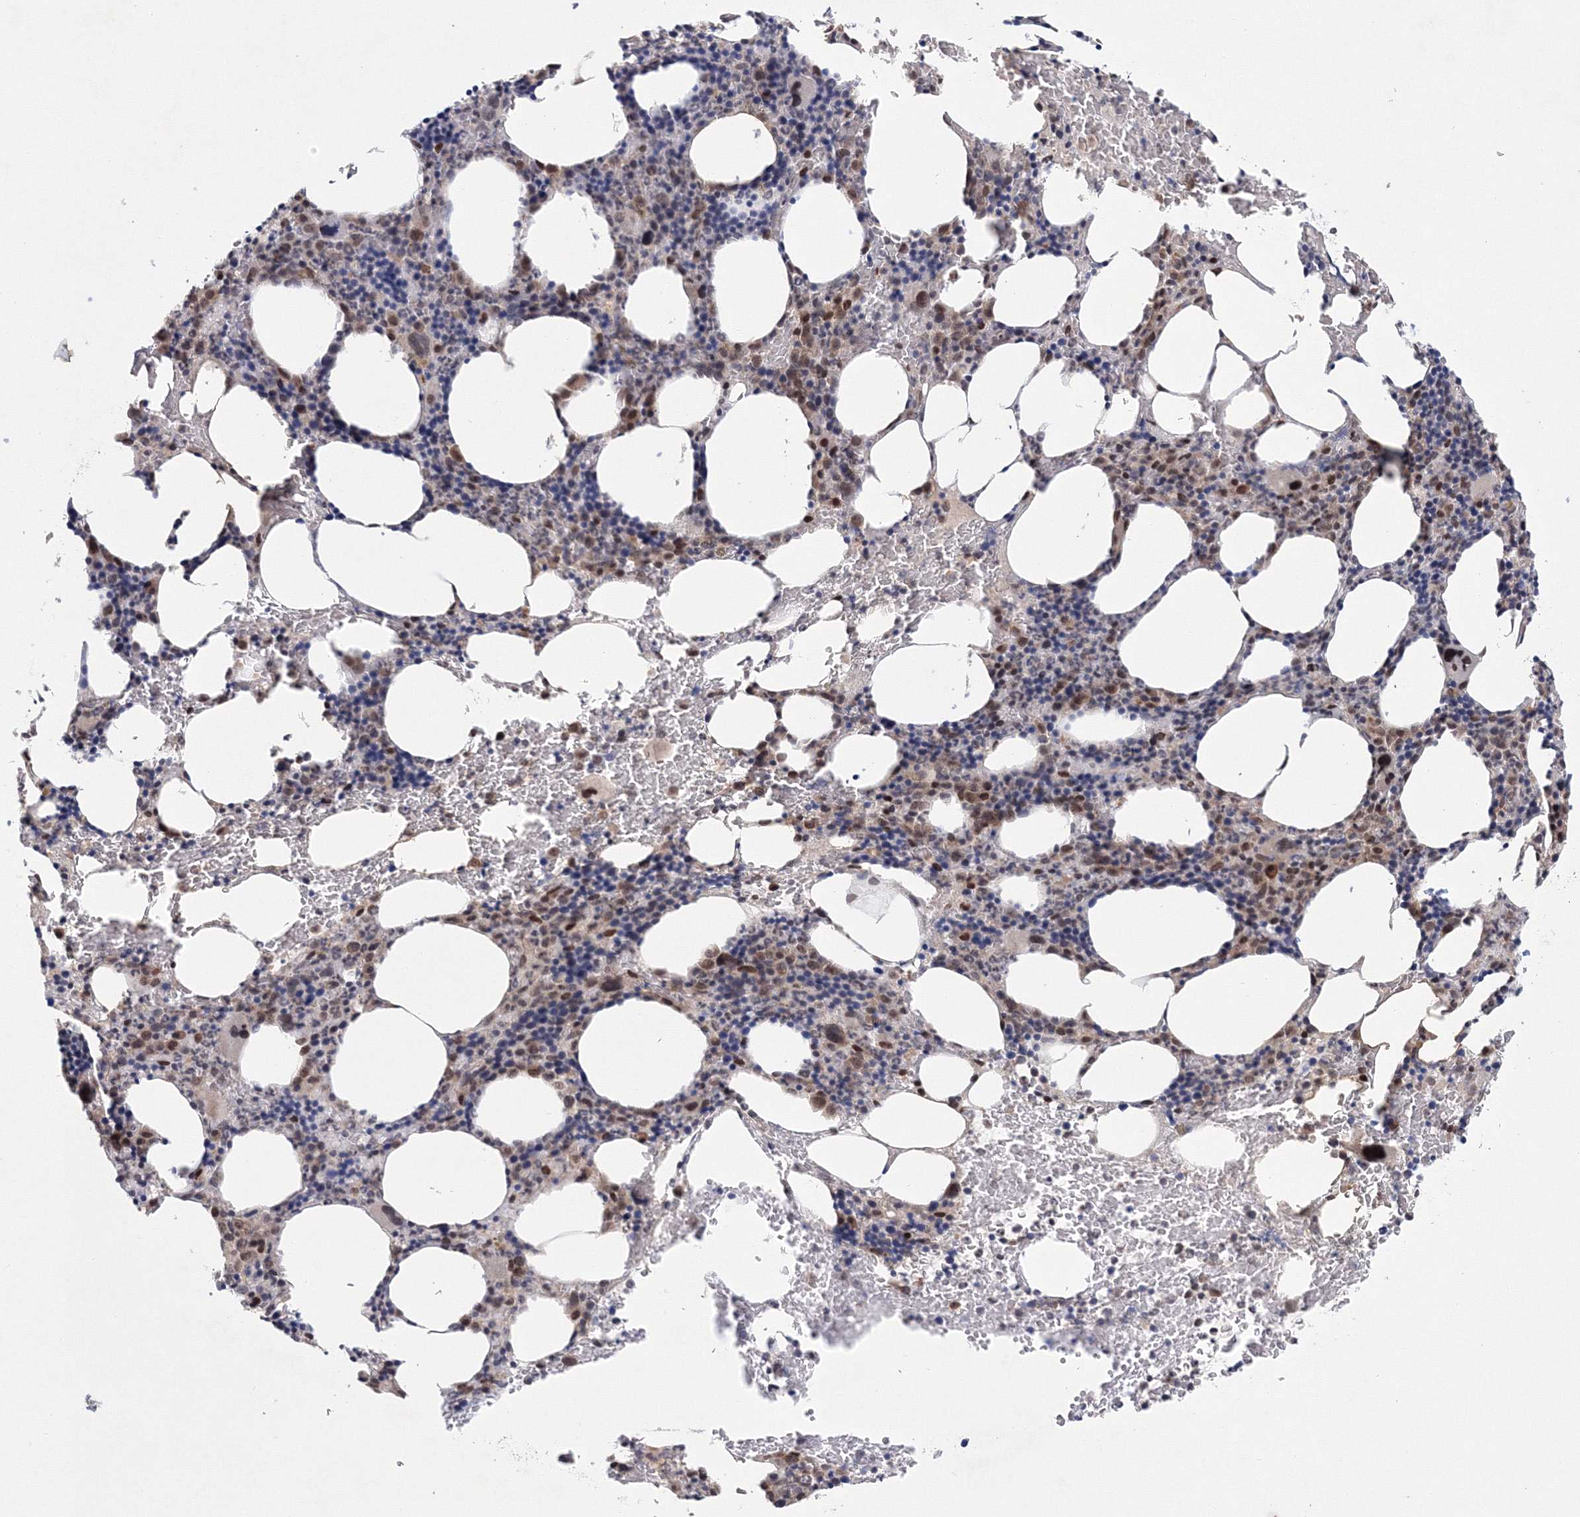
{"staining": {"intensity": "moderate", "quantity": "<25%", "location": "nuclear"}, "tissue": "bone marrow", "cell_type": "Hematopoietic cells", "image_type": "normal", "snomed": [{"axis": "morphology", "description": "Normal tissue, NOS"}, {"axis": "topography", "description": "Bone marrow"}], "caption": "Protein expression analysis of benign human bone marrow reveals moderate nuclear staining in approximately <25% of hematopoietic cells.", "gene": "NOA1", "patient": {"sex": "male", "age": 62}}